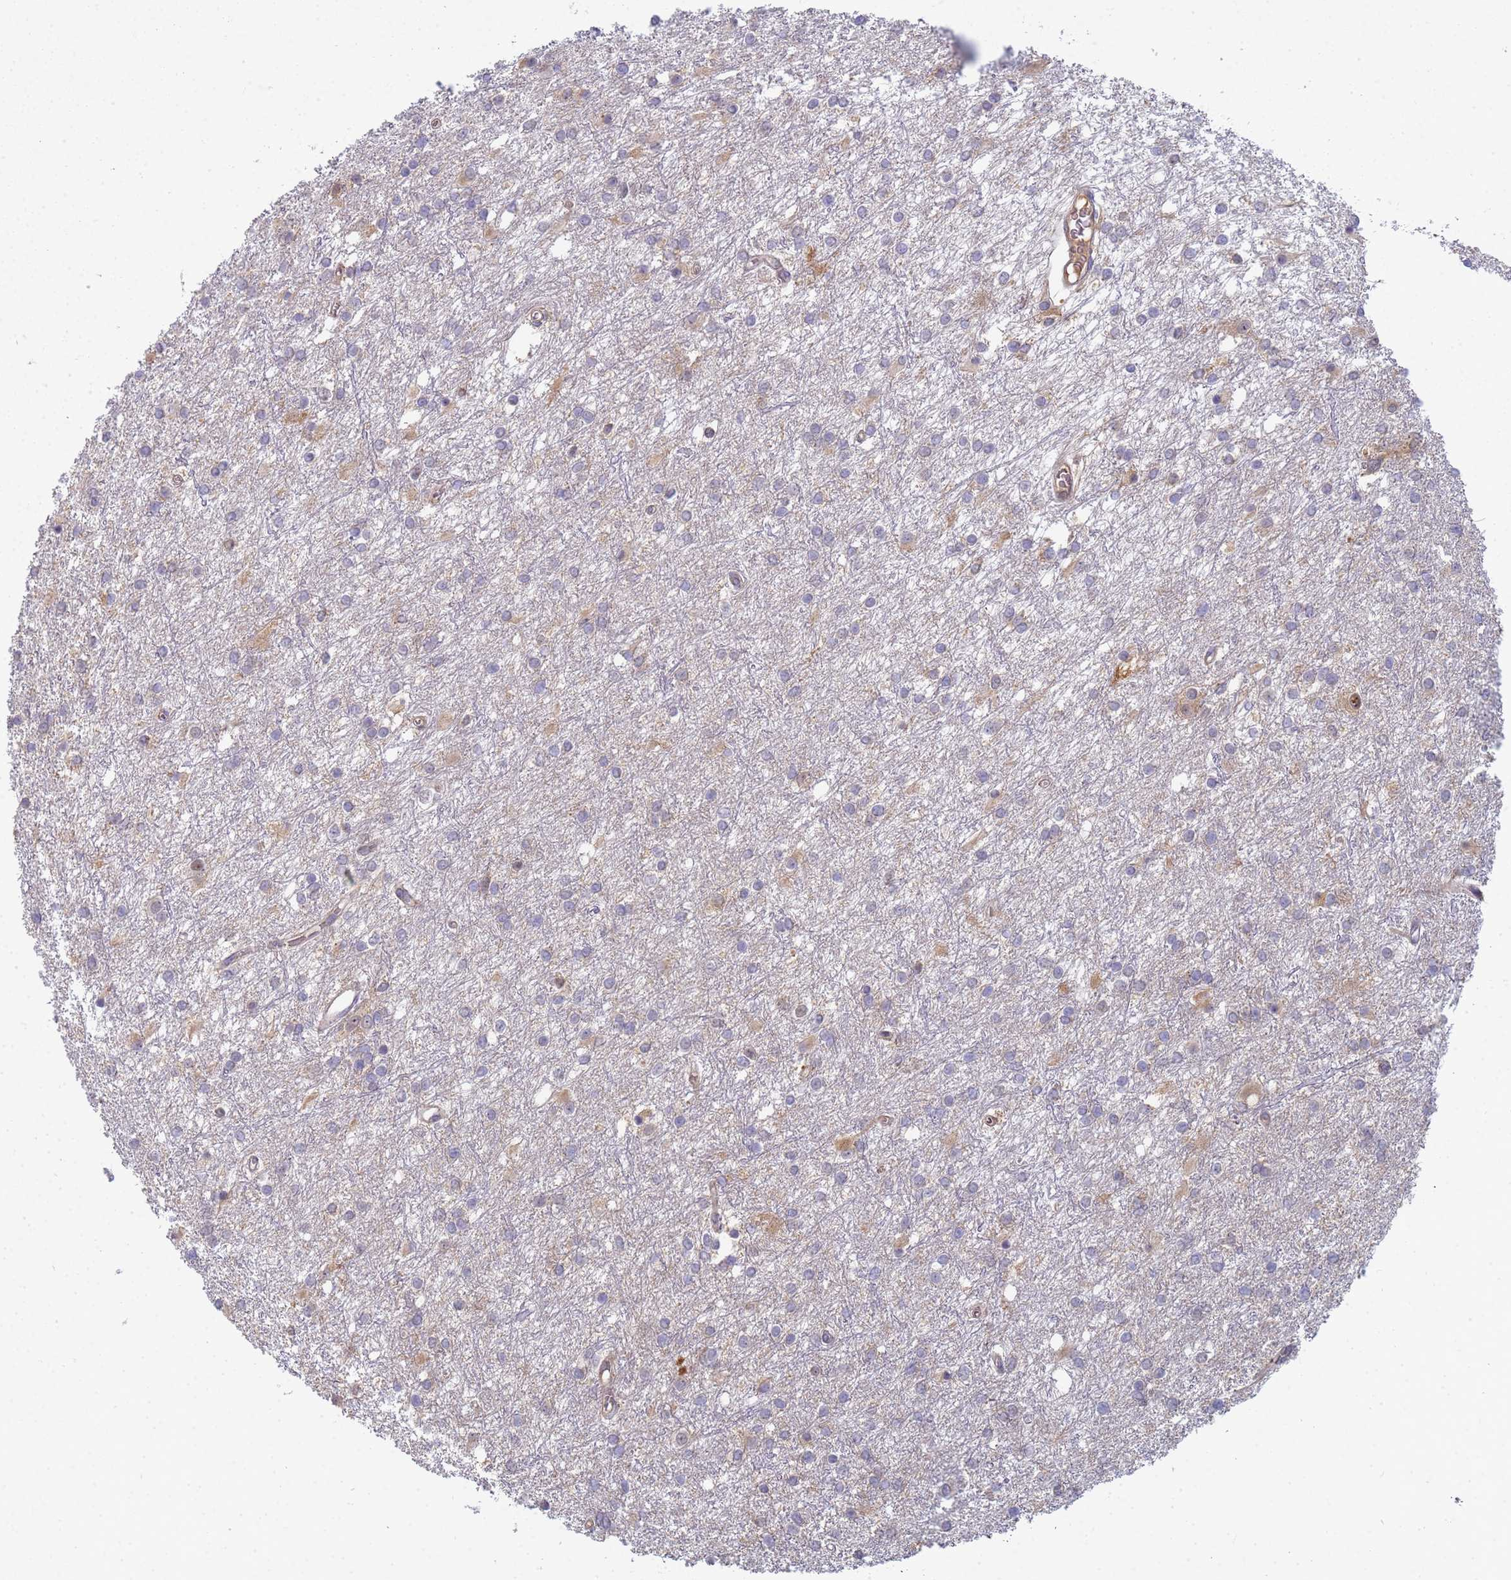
{"staining": {"intensity": "negative", "quantity": "none", "location": "none"}, "tissue": "glioma", "cell_type": "Tumor cells", "image_type": "cancer", "snomed": [{"axis": "morphology", "description": "Glioma, malignant, High grade"}, {"axis": "topography", "description": "Brain"}], "caption": "DAB immunohistochemical staining of glioma shows no significant positivity in tumor cells. The staining was performed using DAB (3,3'-diaminobenzidine) to visualize the protein expression in brown, while the nuclei were stained in blue with hematoxylin (Magnification: 20x).", "gene": "SHARPIN", "patient": {"sex": "female", "age": 50}}